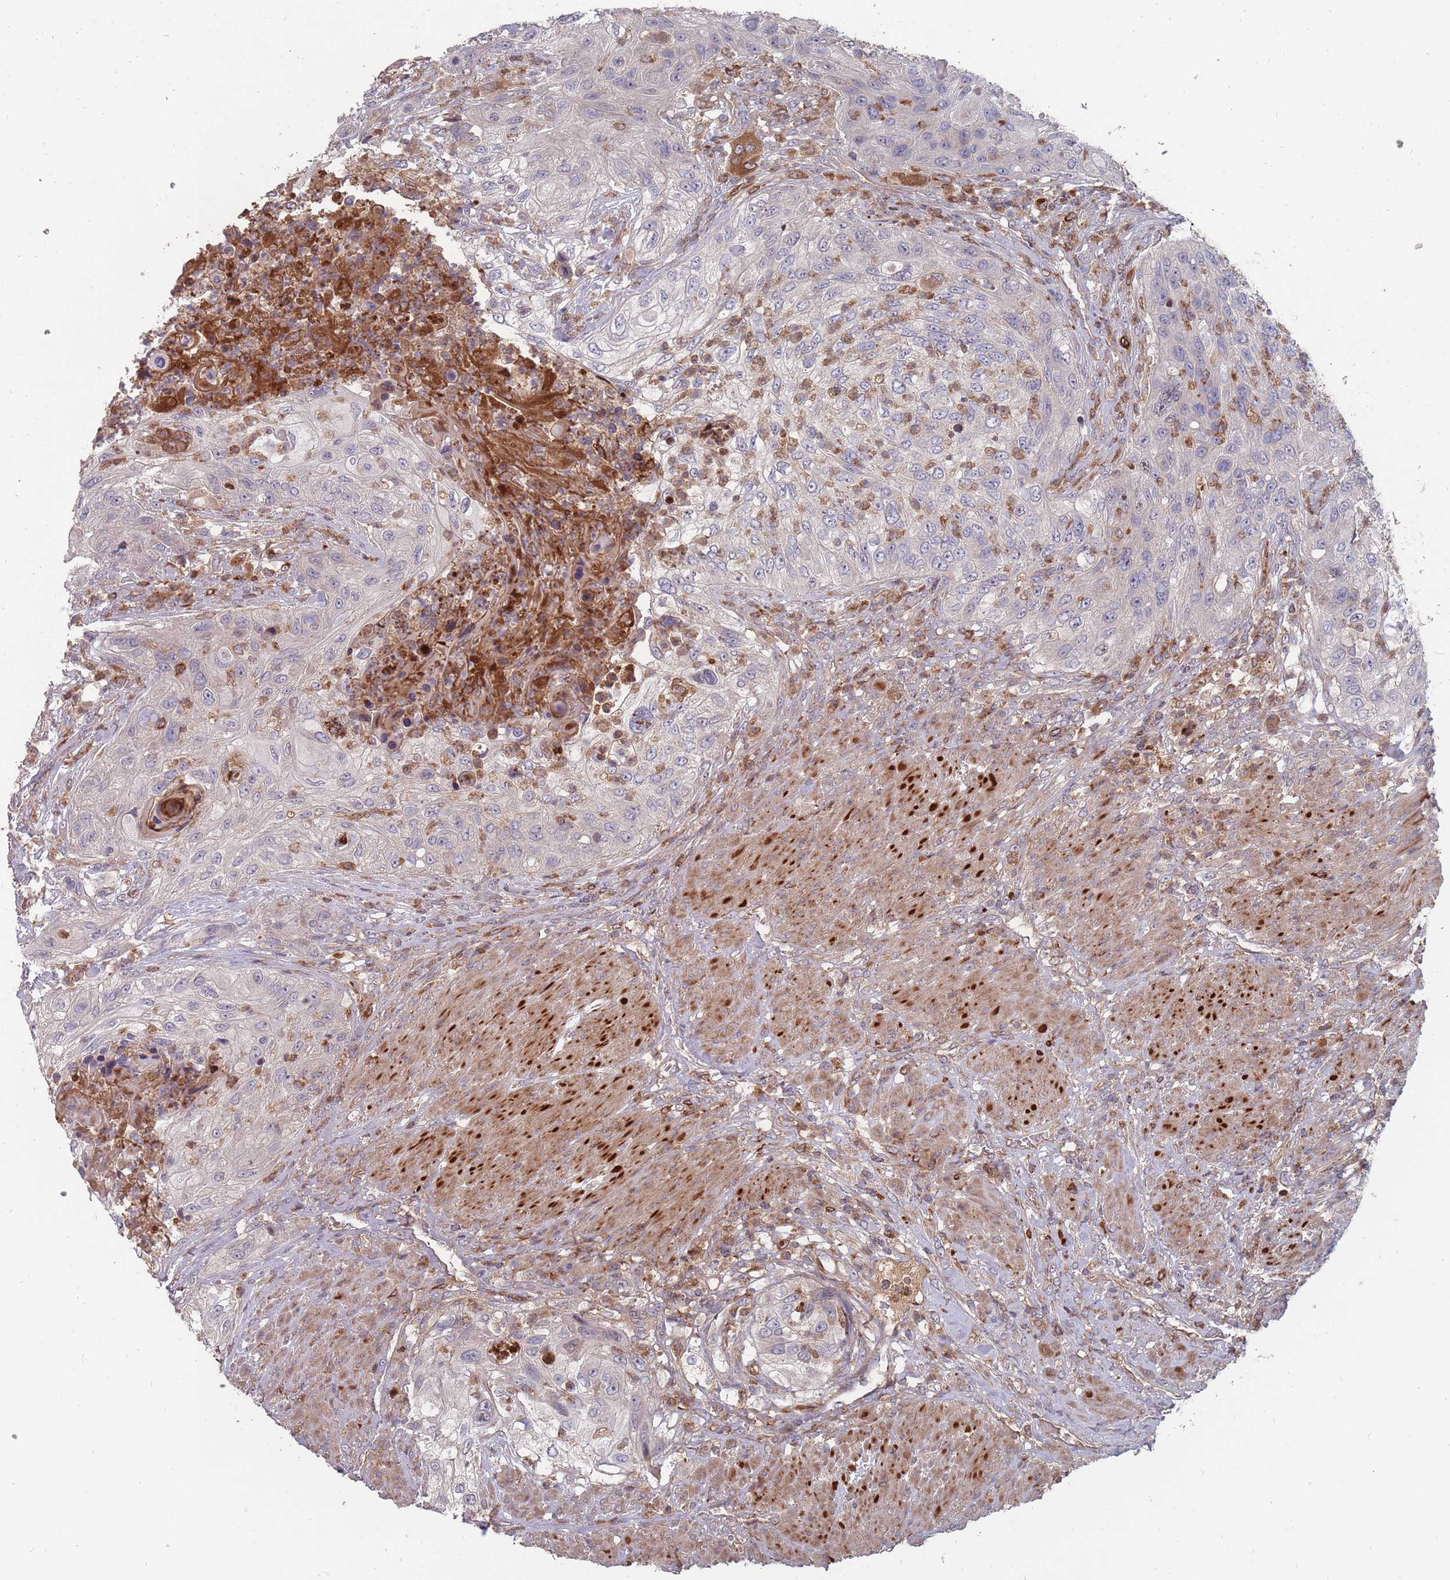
{"staining": {"intensity": "negative", "quantity": "none", "location": "none"}, "tissue": "urothelial cancer", "cell_type": "Tumor cells", "image_type": "cancer", "snomed": [{"axis": "morphology", "description": "Urothelial carcinoma, High grade"}, {"axis": "topography", "description": "Urinary bladder"}], "caption": "The immunohistochemistry image has no significant staining in tumor cells of urothelial cancer tissue.", "gene": "THSD7B", "patient": {"sex": "female", "age": 60}}